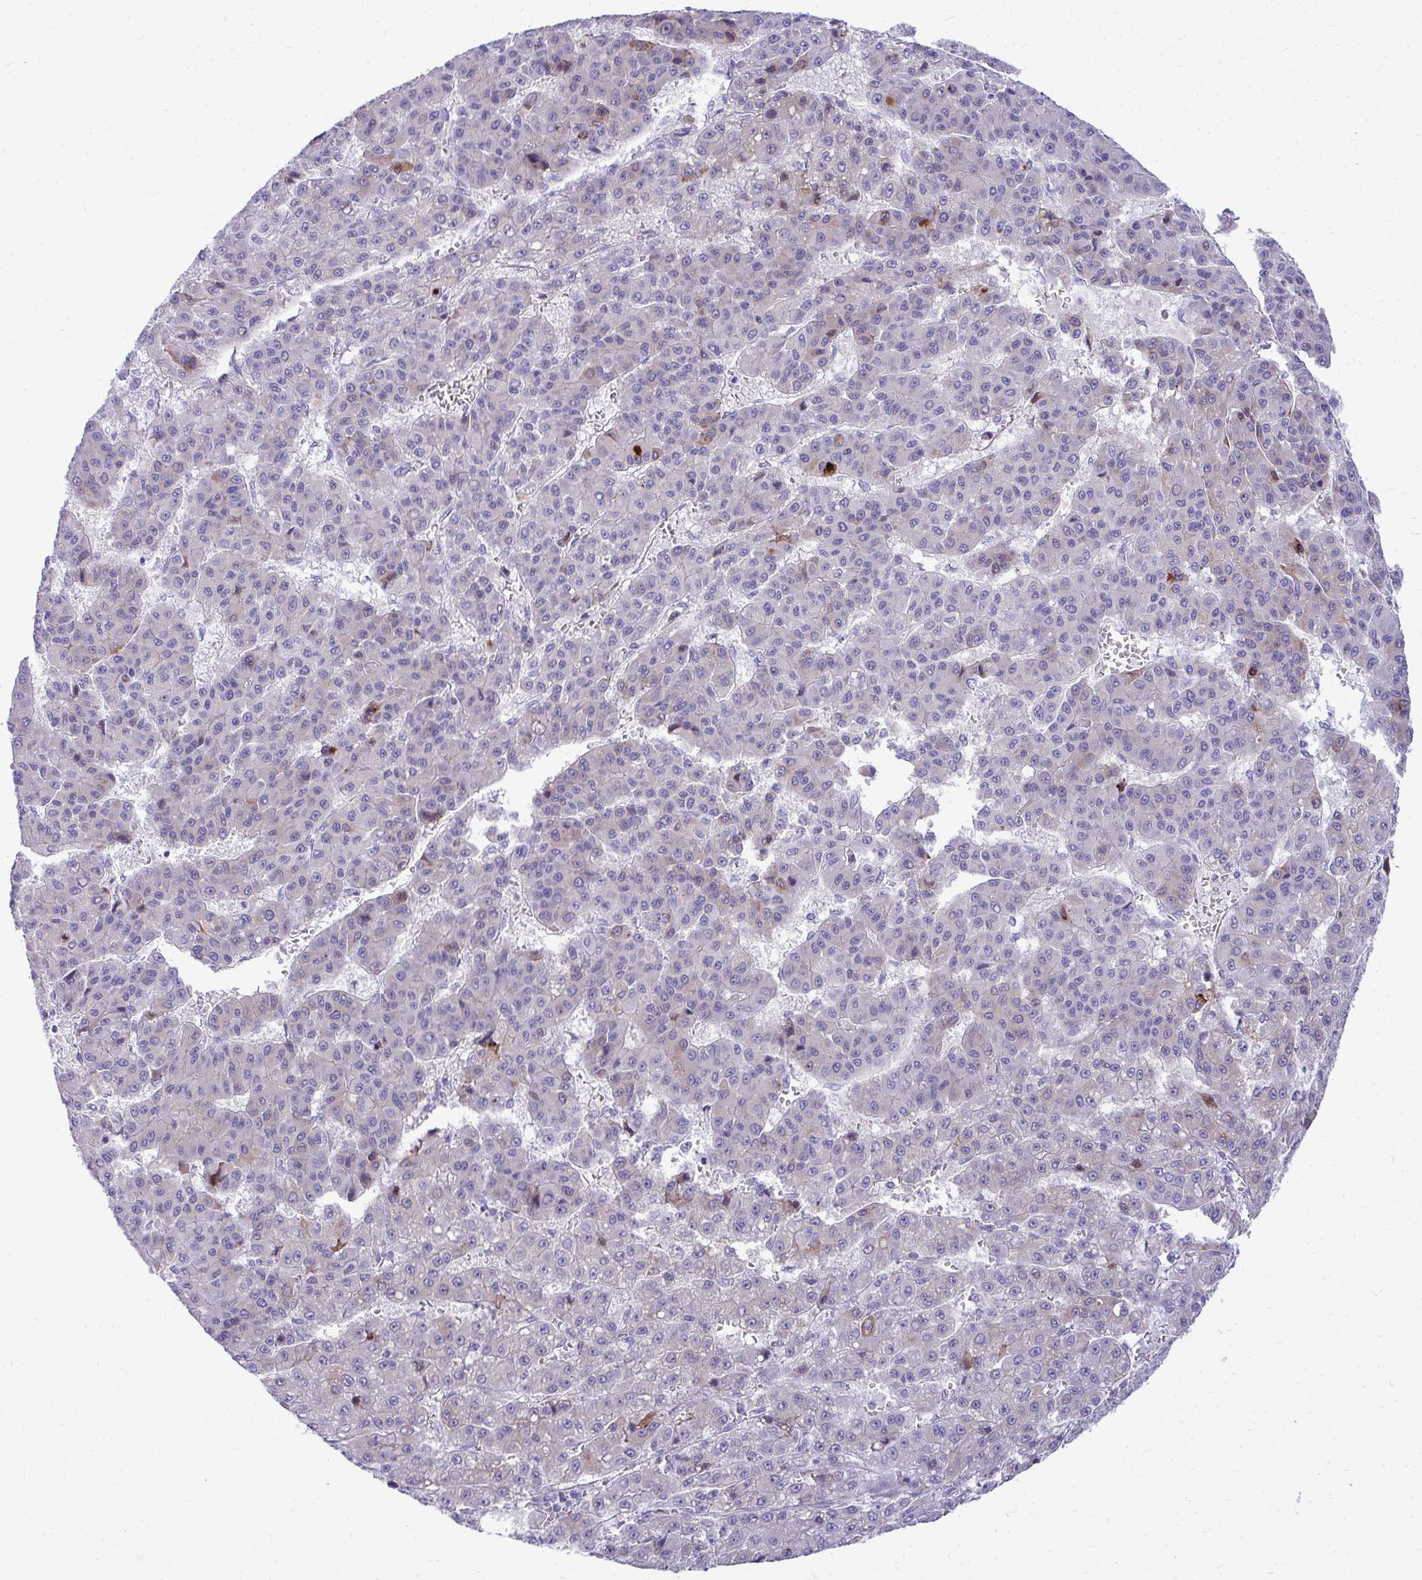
{"staining": {"intensity": "negative", "quantity": "none", "location": "none"}, "tissue": "liver cancer", "cell_type": "Tumor cells", "image_type": "cancer", "snomed": [{"axis": "morphology", "description": "Carcinoma, Hepatocellular, NOS"}, {"axis": "topography", "description": "Liver"}], "caption": "Immunohistochemistry photomicrograph of neoplastic tissue: human liver hepatocellular carcinoma stained with DAB (3,3'-diaminobenzidine) demonstrates no significant protein expression in tumor cells.", "gene": "AIG1", "patient": {"sex": "male", "age": 70}}